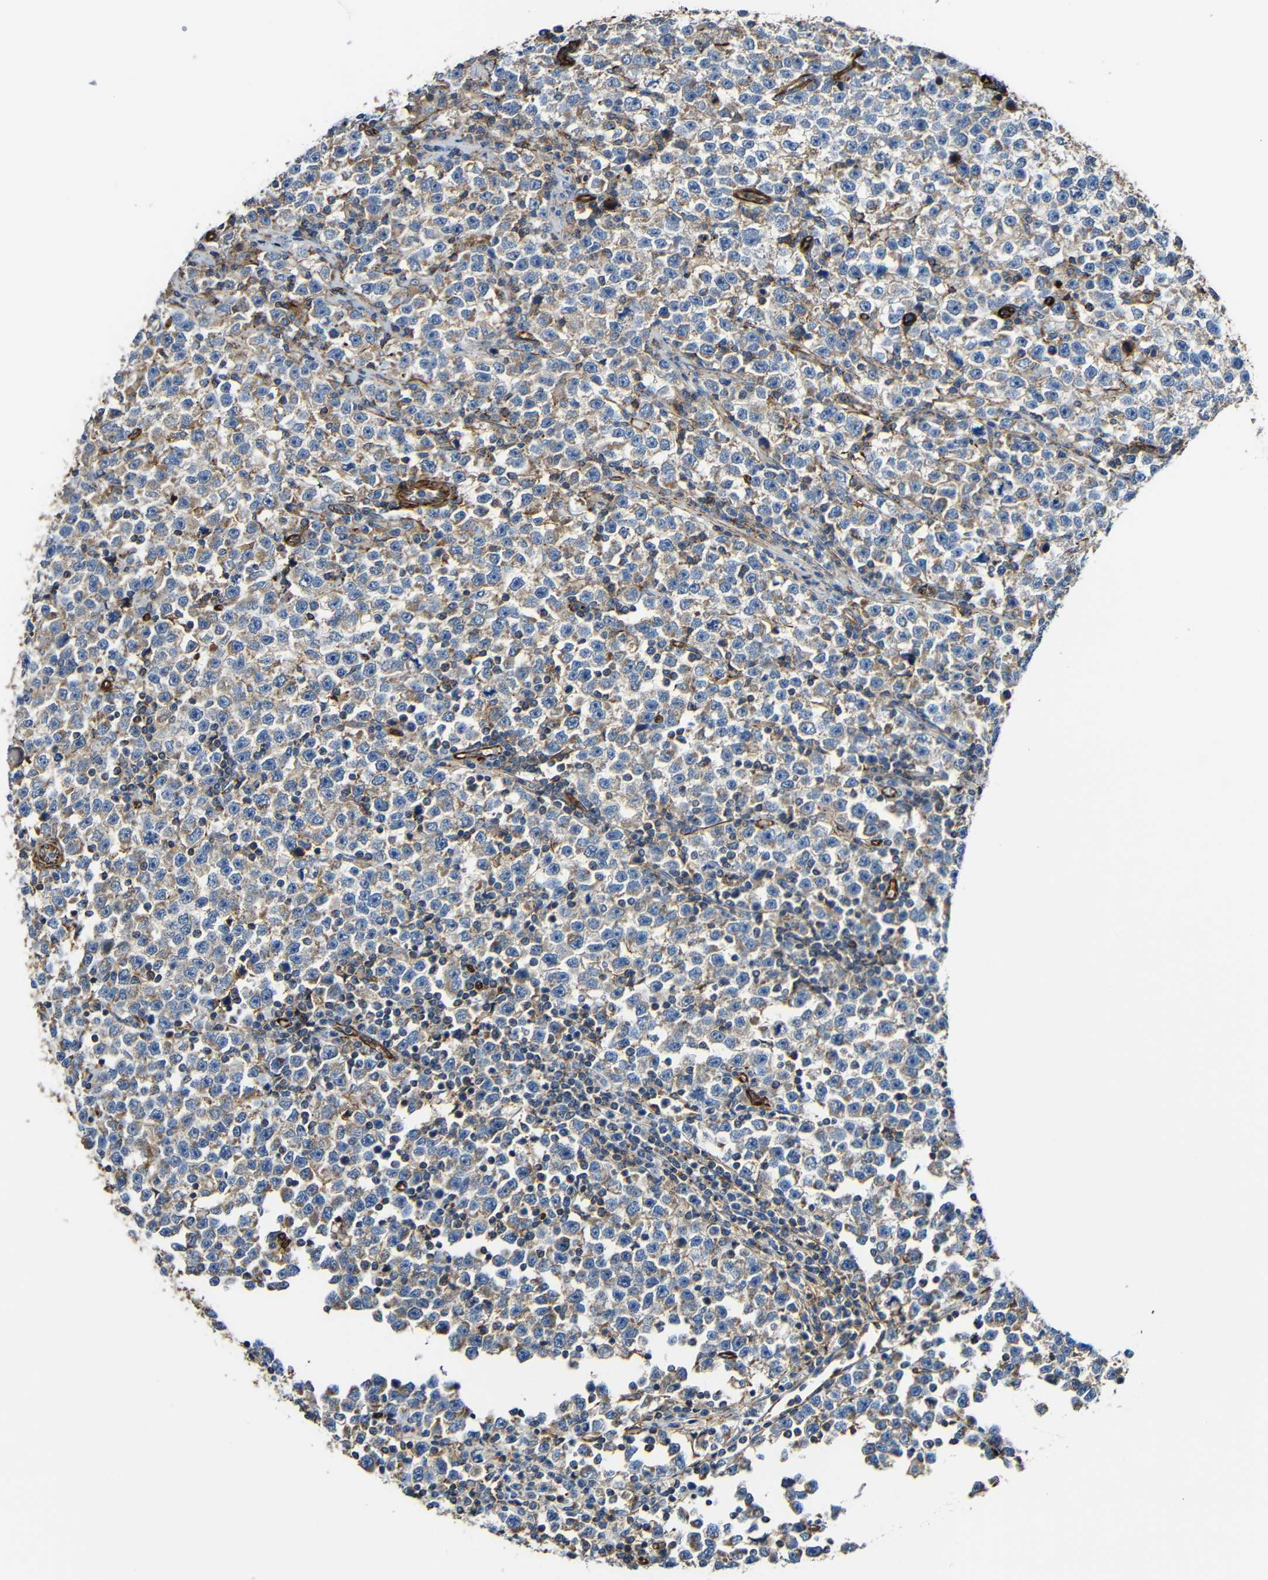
{"staining": {"intensity": "weak", "quantity": ">75%", "location": "cytoplasmic/membranous"}, "tissue": "testis cancer", "cell_type": "Tumor cells", "image_type": "cancer", "snomed": [{"axis": "morphology", "description": "Seminoma, NOS"}, {"axis": "topography", "description": "Testis"}], "caption": "Protein expression analysis of testis cancer (seminoma) reveals weak cytoplasmic/membranous positivity in approximately >75% of tumor cells. (IHC, brightfield microscopy, high magnification).", "gene": "IGSF10", "patient": {"sex": "male", "age": 43}}